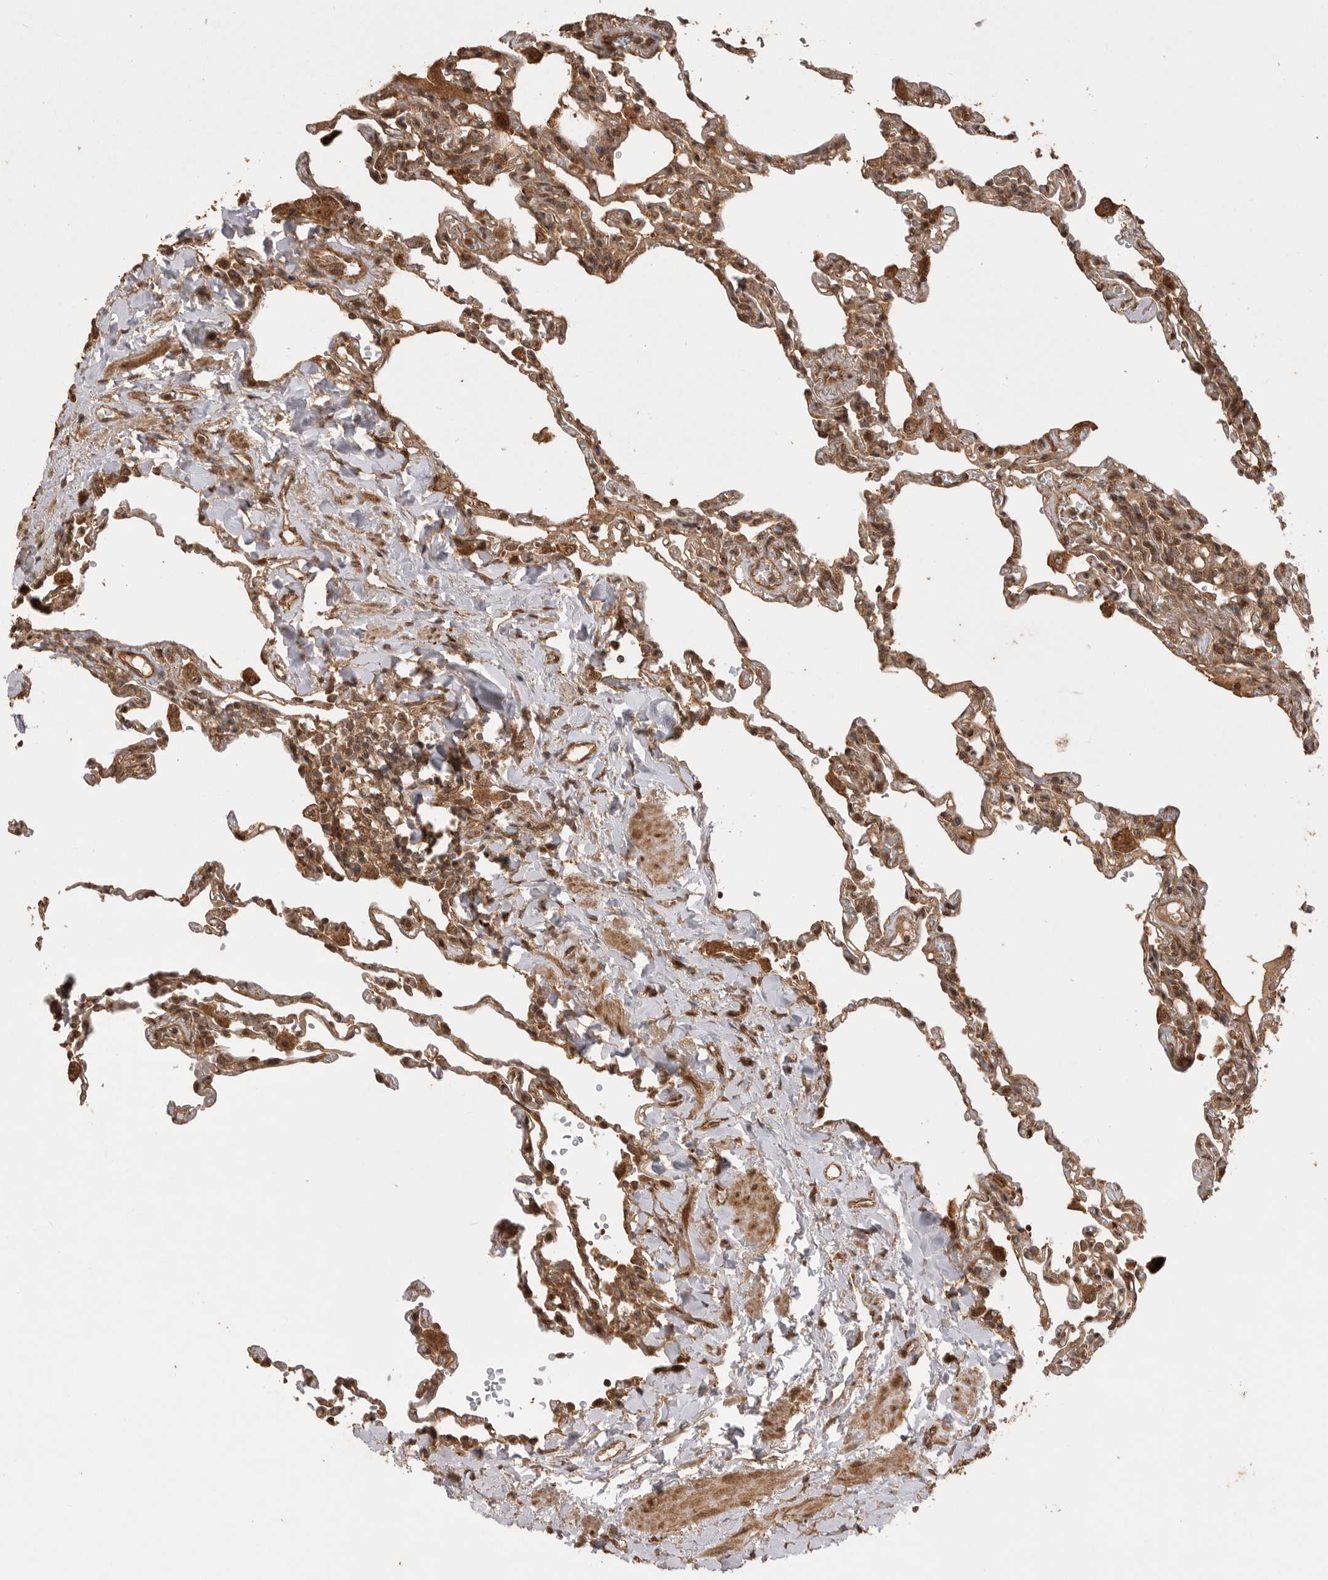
{"staining": {"intensity": "moderate", "quantity": ">75%", "location": "cytoplasmic/membranous,nuclear"}, "tissue": "lung", "cell_type": "Alveolar cells", "image_type": "normal", "snomed": [{"axis": "morphology", "description": "Normal tissue, NOS"}, {"axis": "topography", "description": "Lung"}], "caption": "This micrograph reveals unremarkable lung stained with IHC to label a protein in brown. The cytoplasmic/membranous,nuclear of alveolar cells show moderate positivity for the protein. Nuclei are counter-stained blue.", "gene": "BOC", "patient": {"sex": "male", "age": 59}}